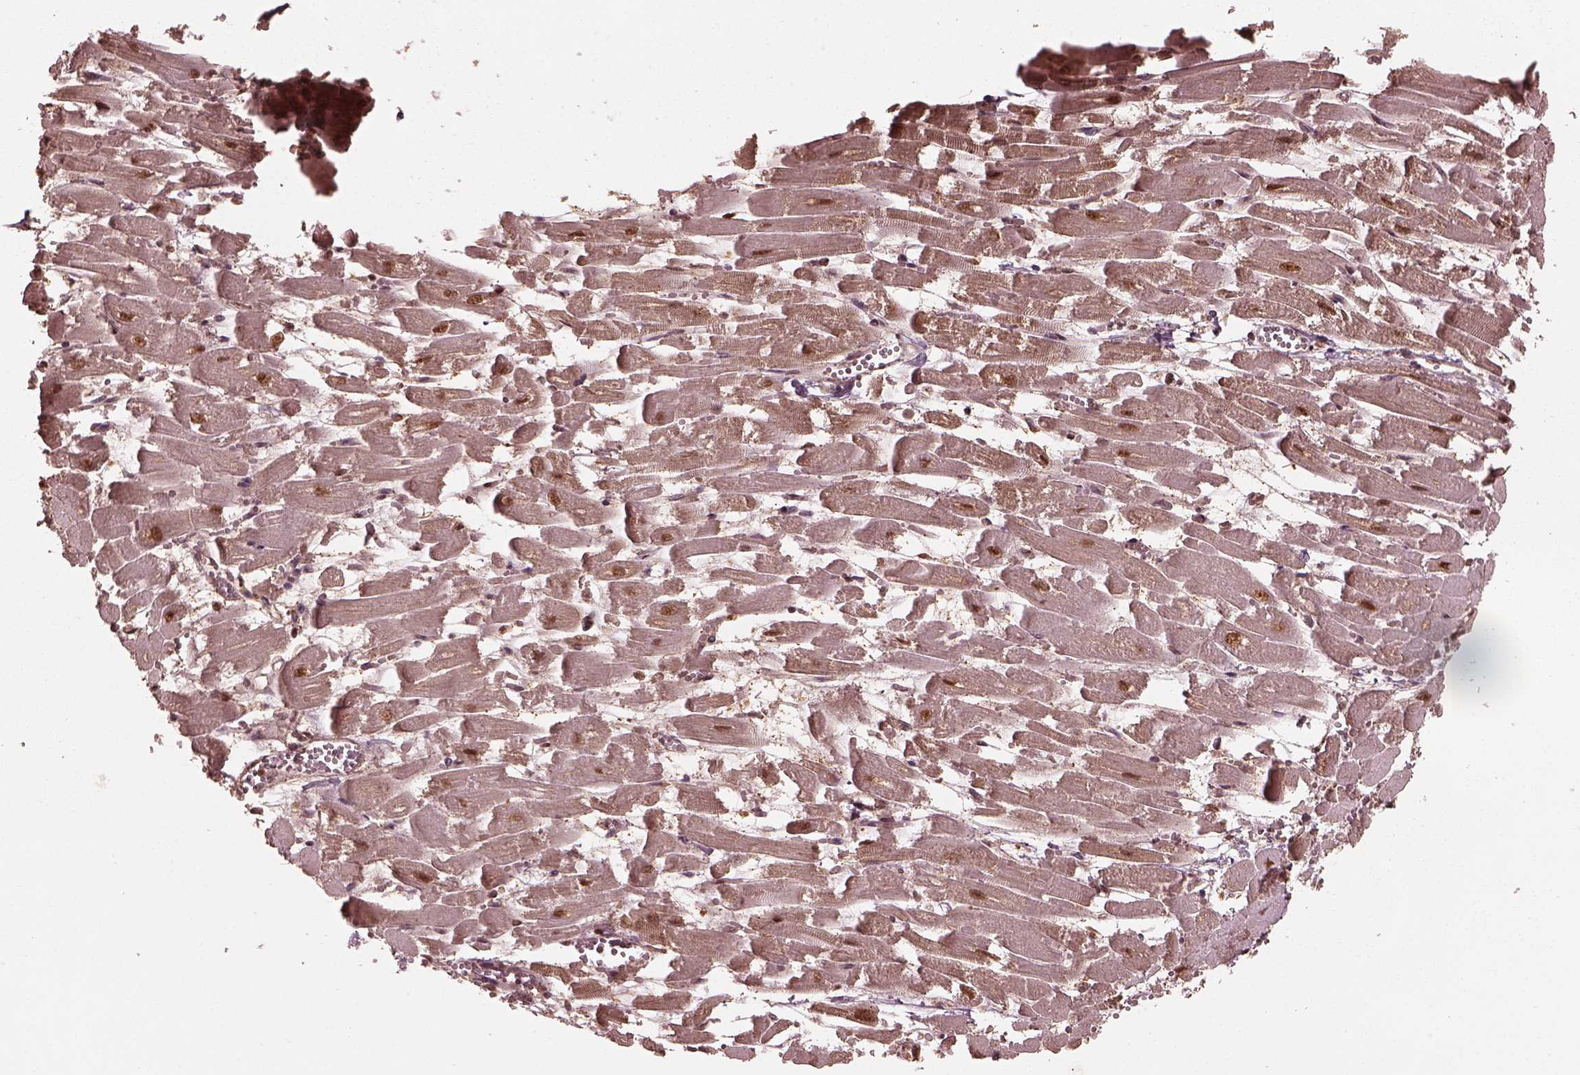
{"staining": {"intensity": "strong", "quantity": ">75%", "location": "nuclear"}, "tissue": "heart muscle", "cell_type": "Cardiomyocytes", "image_type": "normal", "snomed": [{"axis": "morphology", "description": "Normal tissue, NOS"}, {"axis": "topography", "description": "Heart"}], "caption": "Immunohistochemical staining of normal heart muscle displays high levels of strong nuclear staining in about >75% of cardiomyocytes. Using DAB (brown) and hematoxylin (blue) stains, captured at high magnification using brightfield microscopy.", "gene": "PSMC5", "patient": {"sex": "female", "age": 52}}